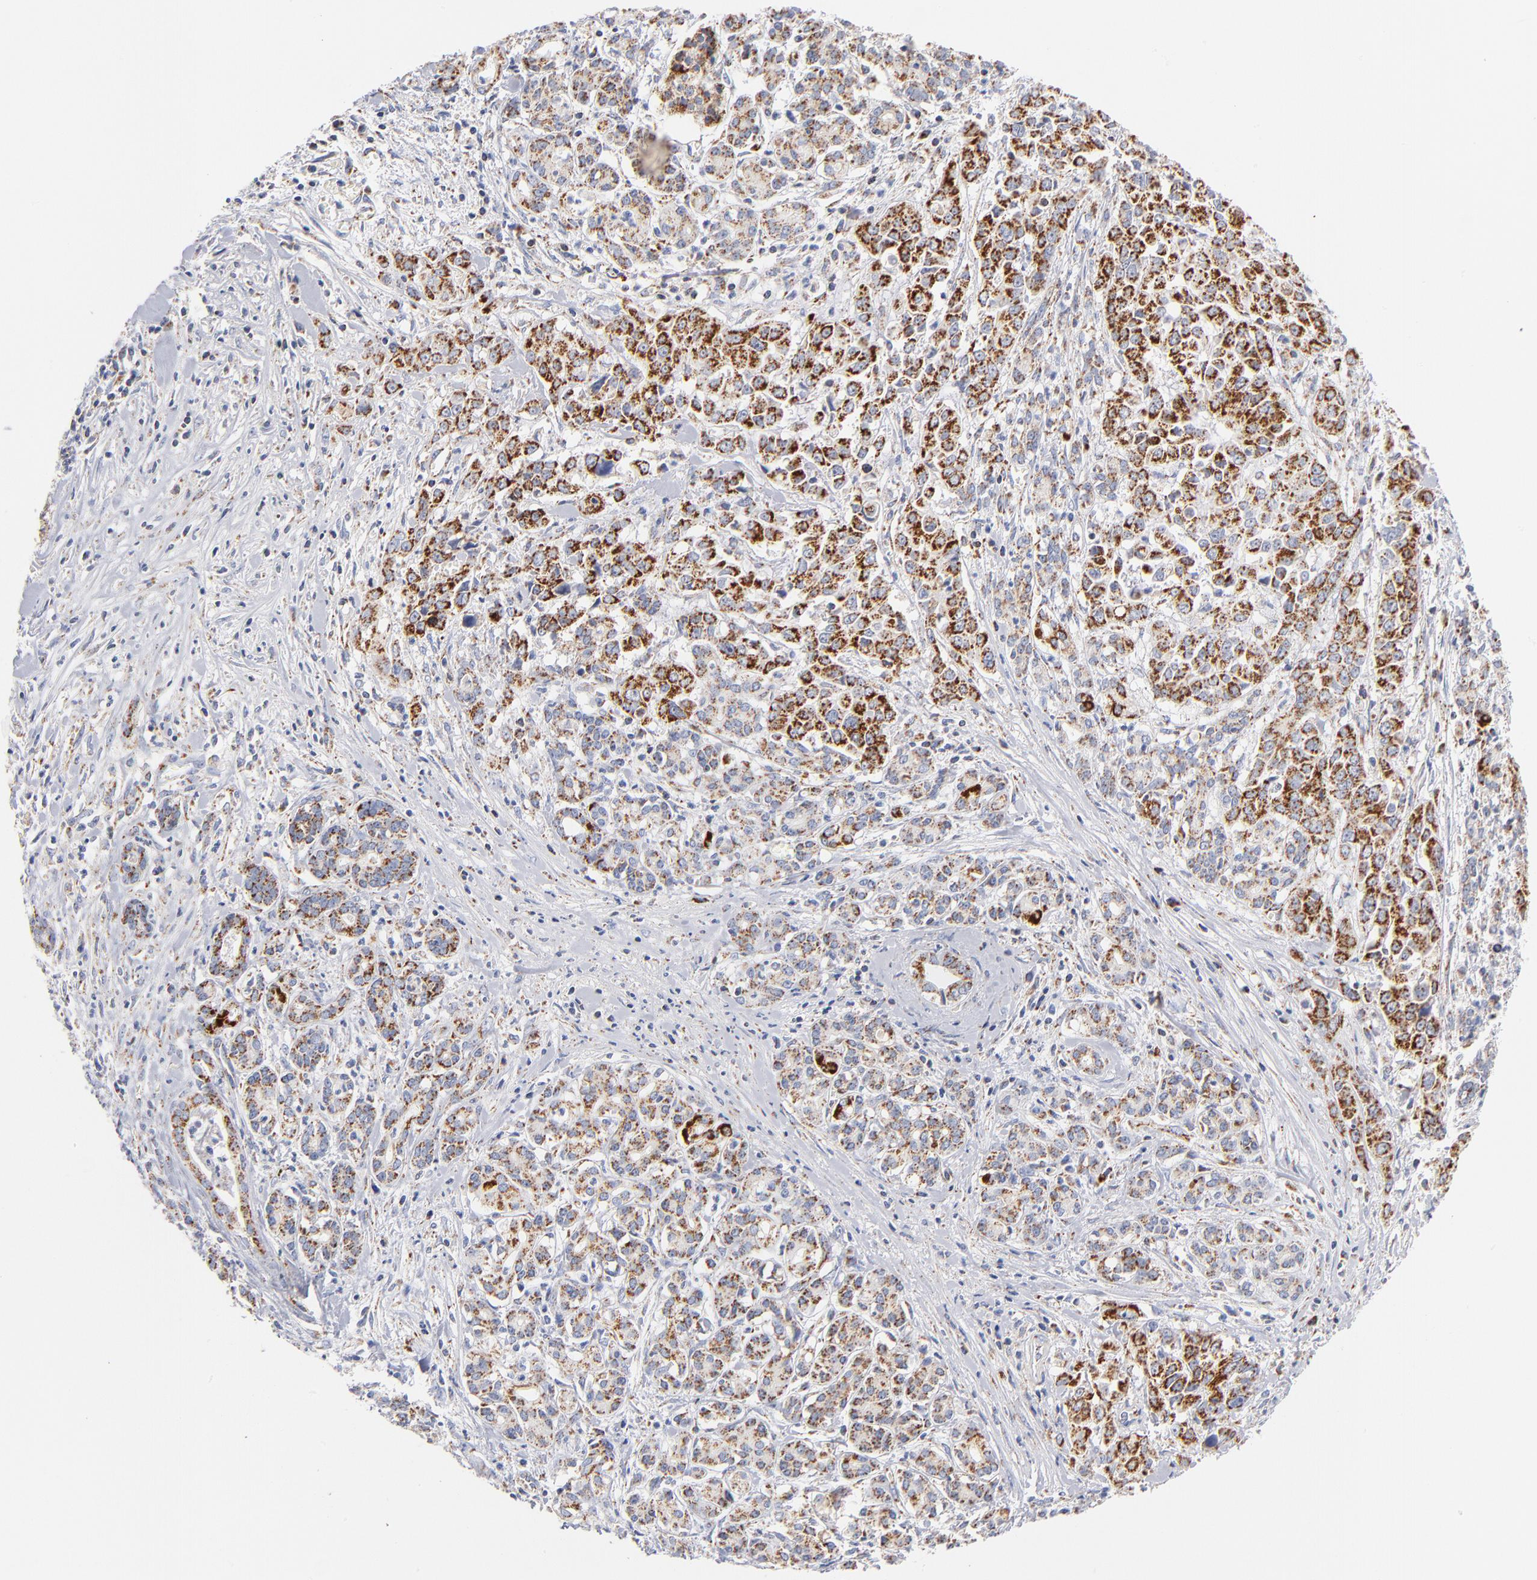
{"staining": {"intensity": "moderate", "quantity": ">75%", "location": "cytoplasmic/membranous"}, "tissue": "pancreatic cancer", "cell_type": "Tumor cells", "image_type": "cancer", "snomed": [{"axis": "morphology", "description": "Adenocarcinoma, NOS"}, {"axis": "topography", "description": "Pancreas"}], "caption": "Protein expression analysis of human pancreatic cancer reveals moderate cytoplasmic/membranous positivity in about >75% of tumor cells.", "gene": "DLAT", "patient": {"sex": "female", "age": 52}}